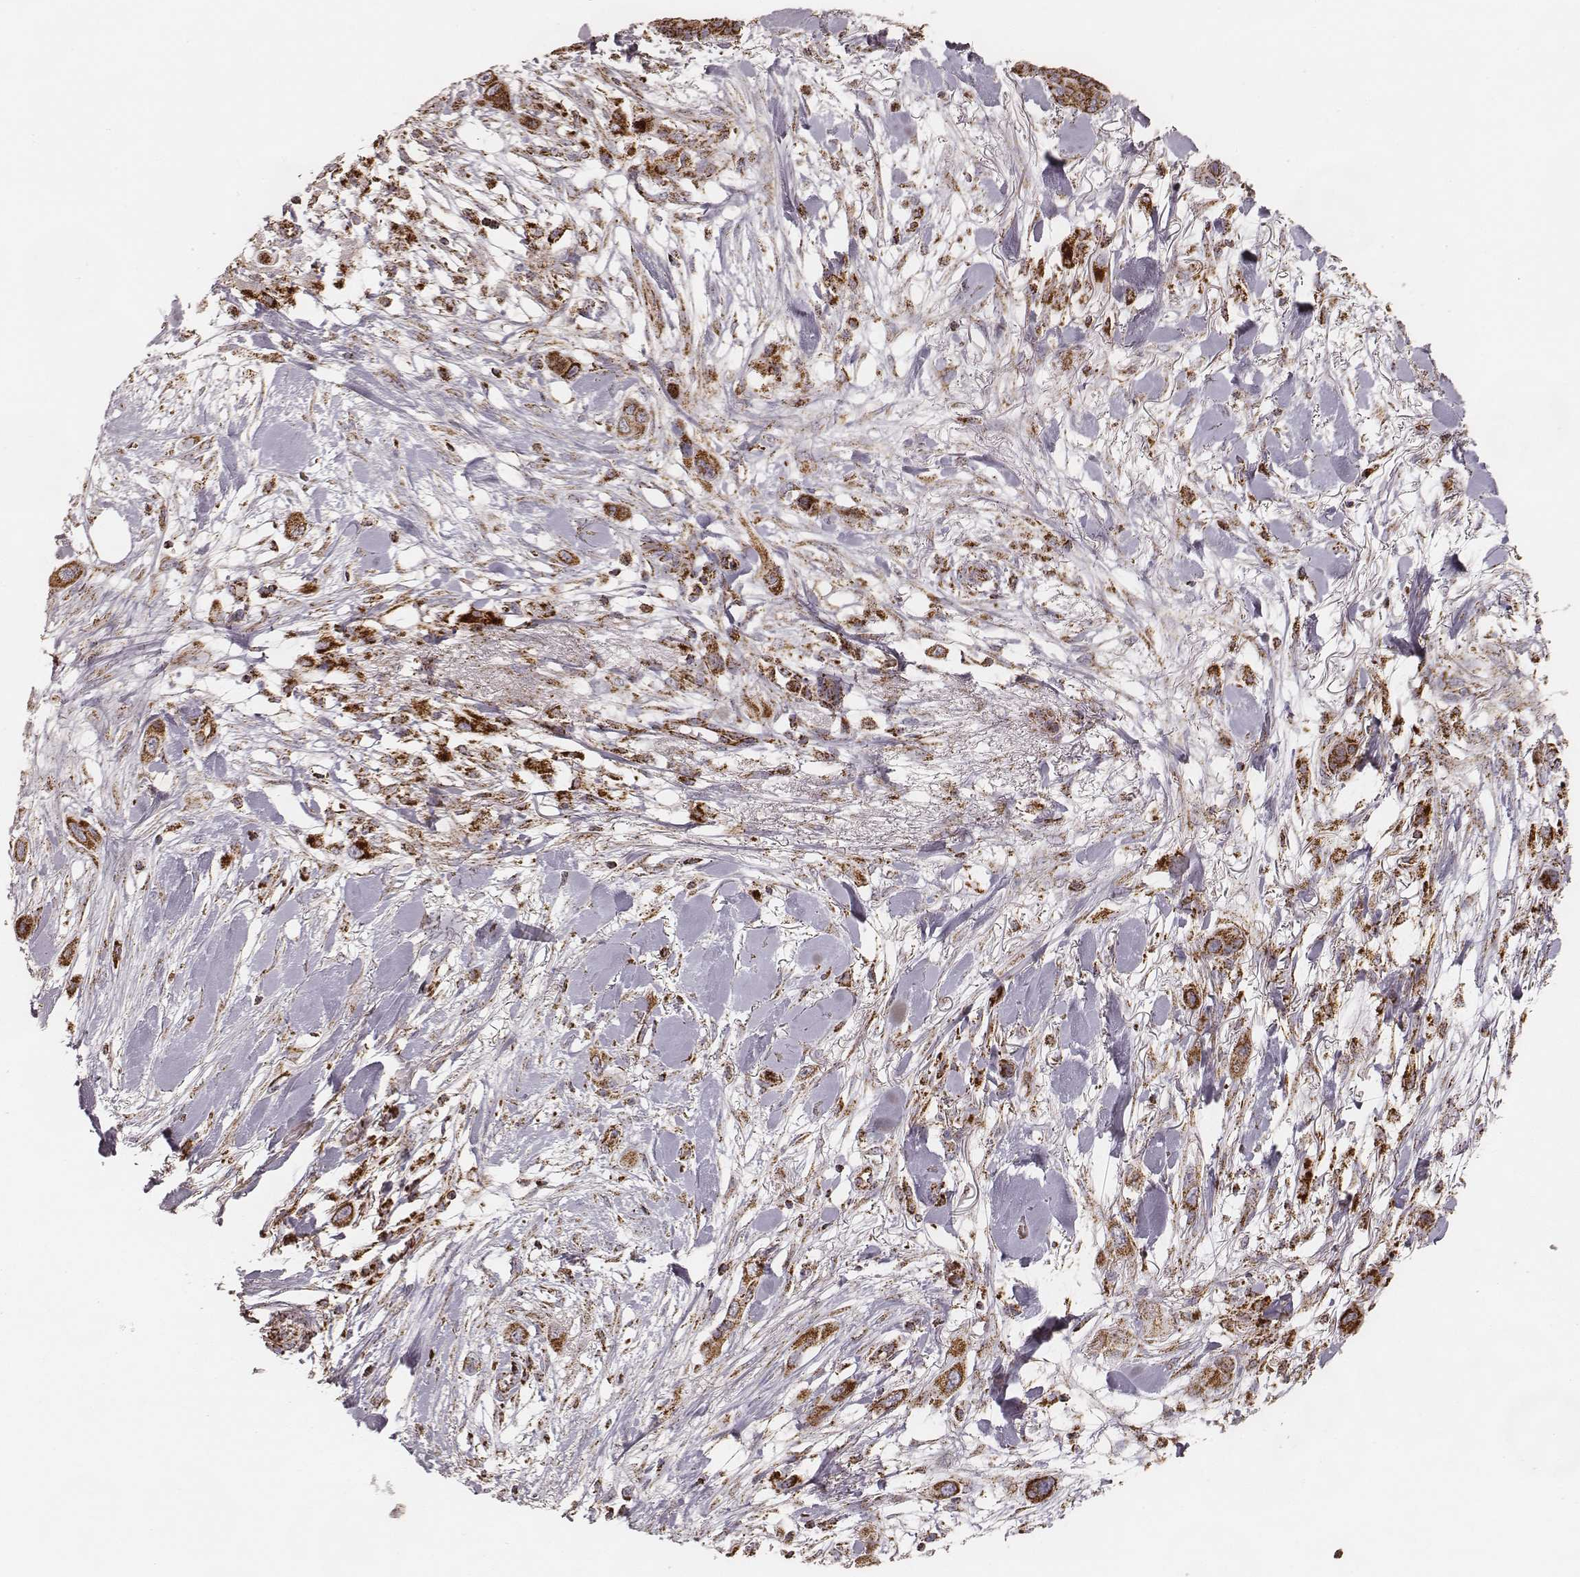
{"staining": {"intensity": "strong", "quantity": ">75%", "location": "cytoplasmic/membranous"}, "tissue": "skin cancer", "cell_type": "Tumor cells", "image_type": "cancer", "snomed": [{"axis": "morphology", "description": "Squamous cell carcinoma, NOS"}, {"axis": "topography", "description": "Skin"}], "caption": "IHC image of neoplastic tissue: skin cancer stained using immunohistochemistry demonstrates high levels of strong protein expression localized specifically in the cytoplasmic/membranous of tumor cells, appearing as a cytoplasmic/membranous brown color.", "gene": "CS", "patient": {"sex": "male", "age": 79}}